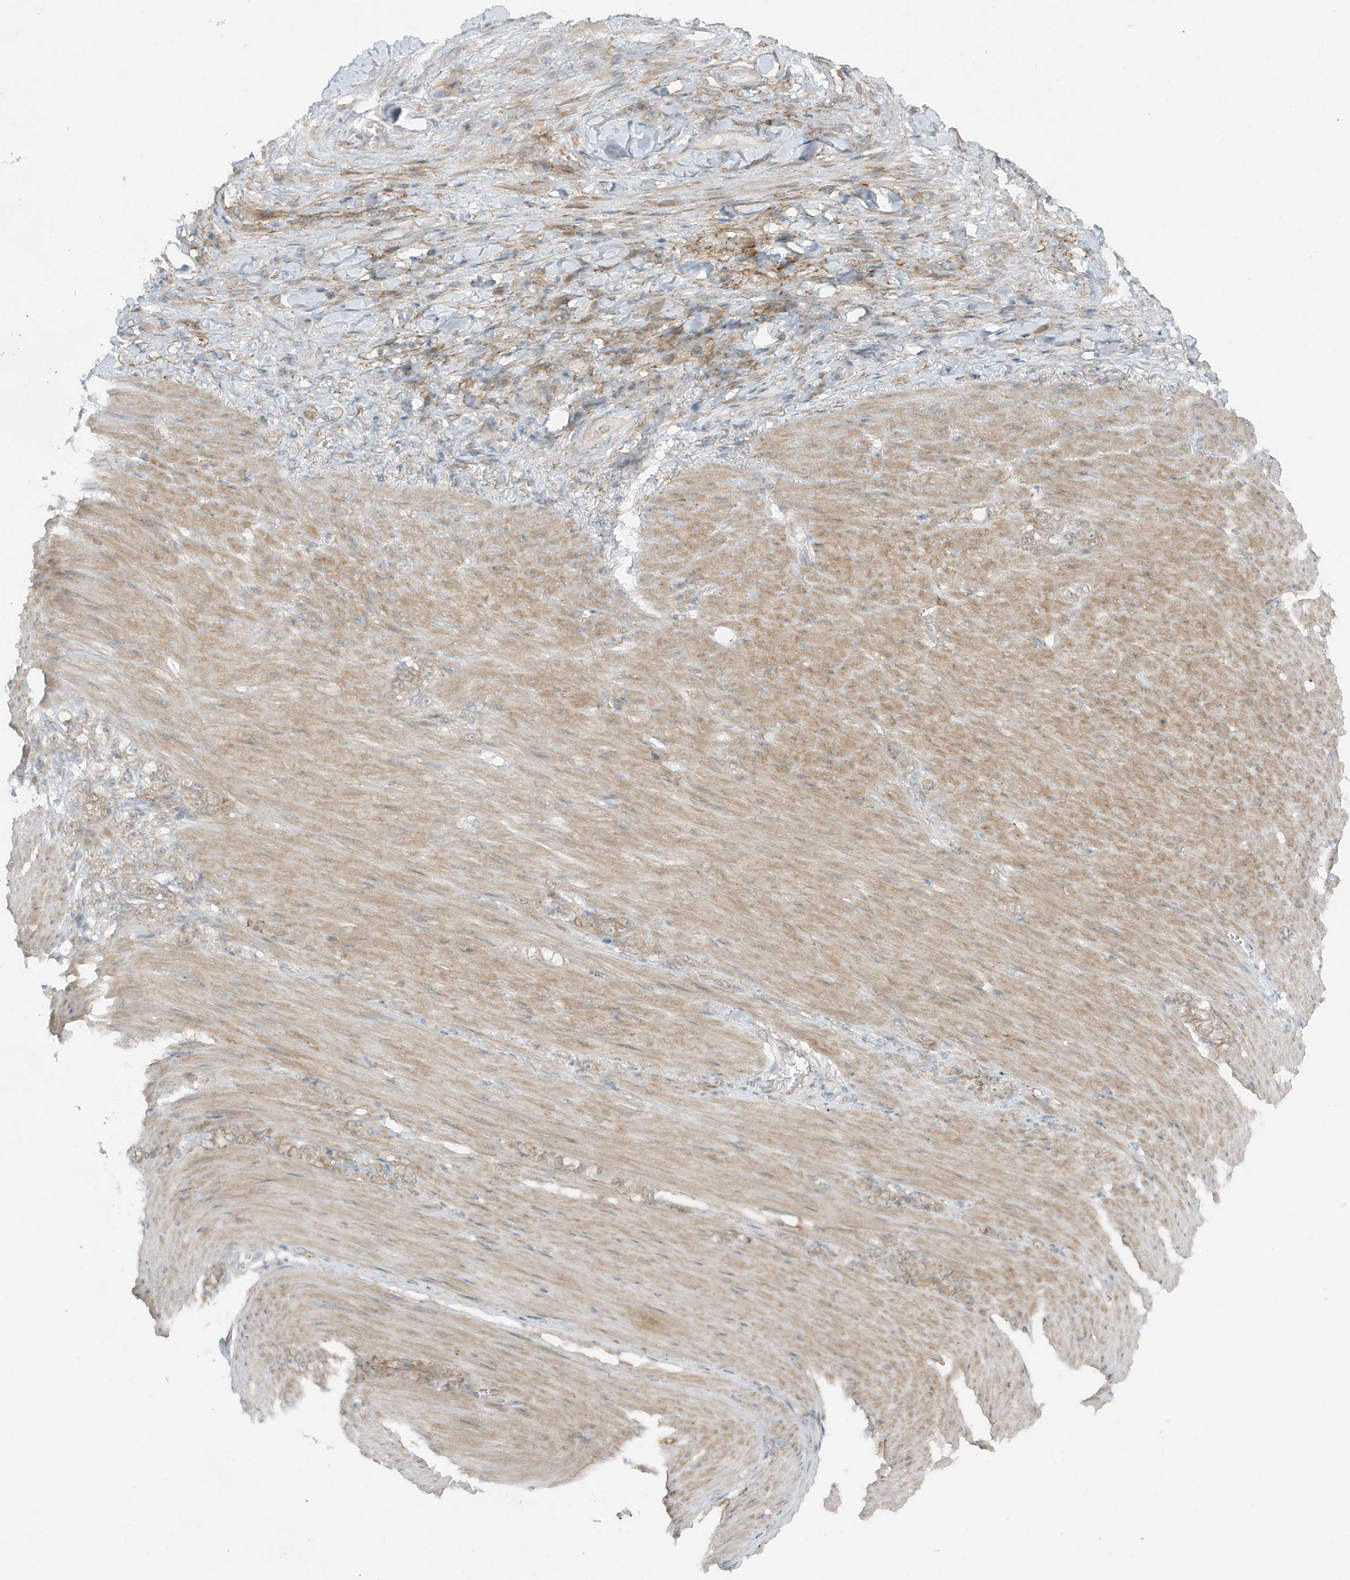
{"staining": {"intensity": "negative", "quantity": "none", "location": "none"}, "tissue": "stomach cancer", "cell_type": "Tumor cells", "image_type": "cancer", "snomed": [{"axis": "morphology", "description": "Normal tissue, NOS"}, {"axis": "morphology", "description": "Adenocarcinoma, NOS"}, {"axis": "topography", "description": "Stomach"}], "caption": "The histopathology image demonstrates no staining of tumor cells in stomach cancer (adenocarcinoma).", "gene": "PARD3B", "patient": {"sex": "male", "age": 82}}